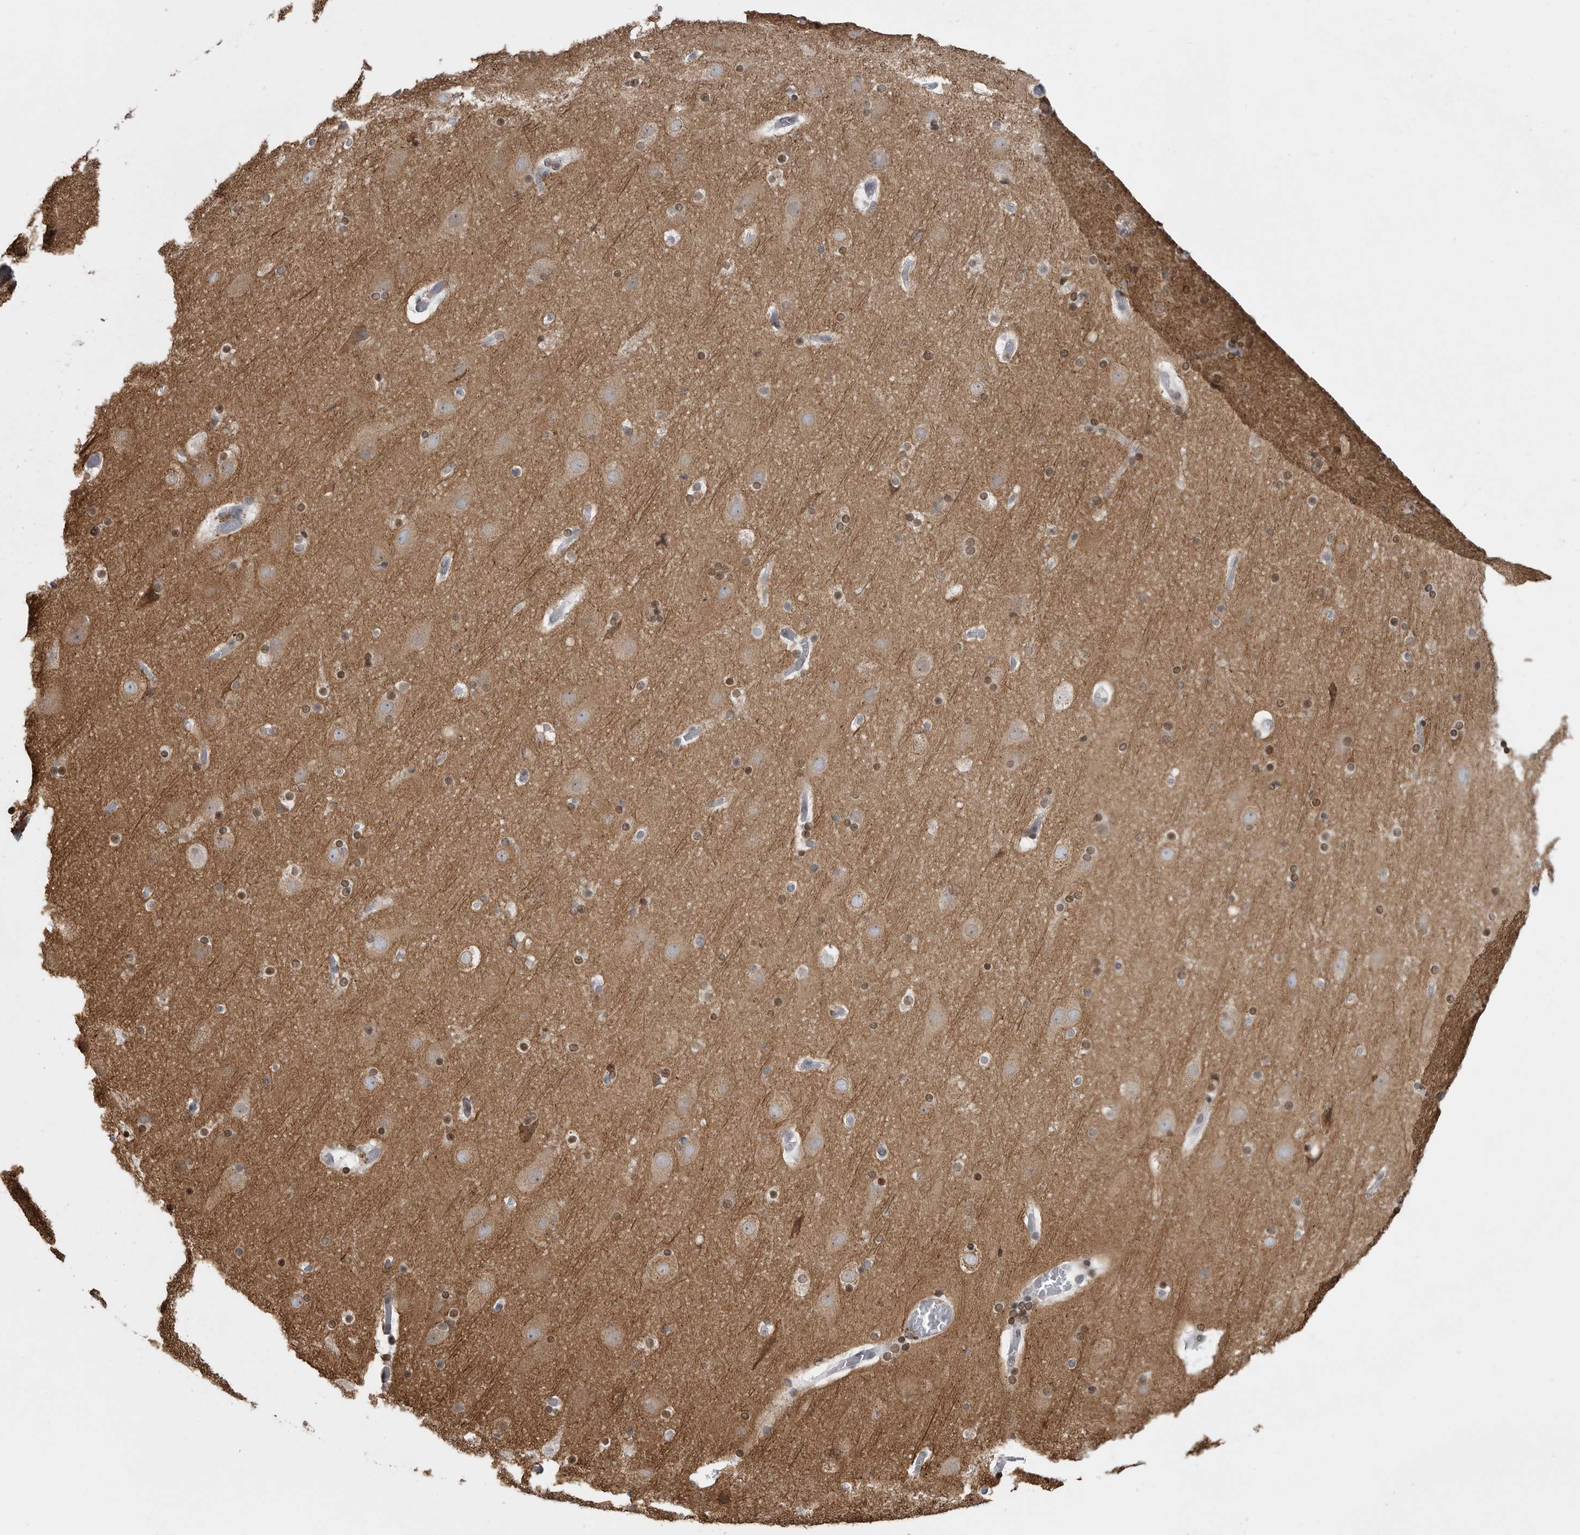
{"staining": {"intensity": "negative", "quantity": "none", "location": "none"}, "tissue": "cerebral cortex", "cell_type": "Endothelial cells", "image_type": "normal", "snomed": [{"axis": "morphology", "description": "Normal tissue, NOS"}, {"axis": "topography", "description": "Cerebral cortex"}], "caption": "Immunohistochemistry of benign cerebral cortex shows no staining in endothelial cells.", "gene": "HMGN3", "patient": {"sex": "male", "age": 57}}